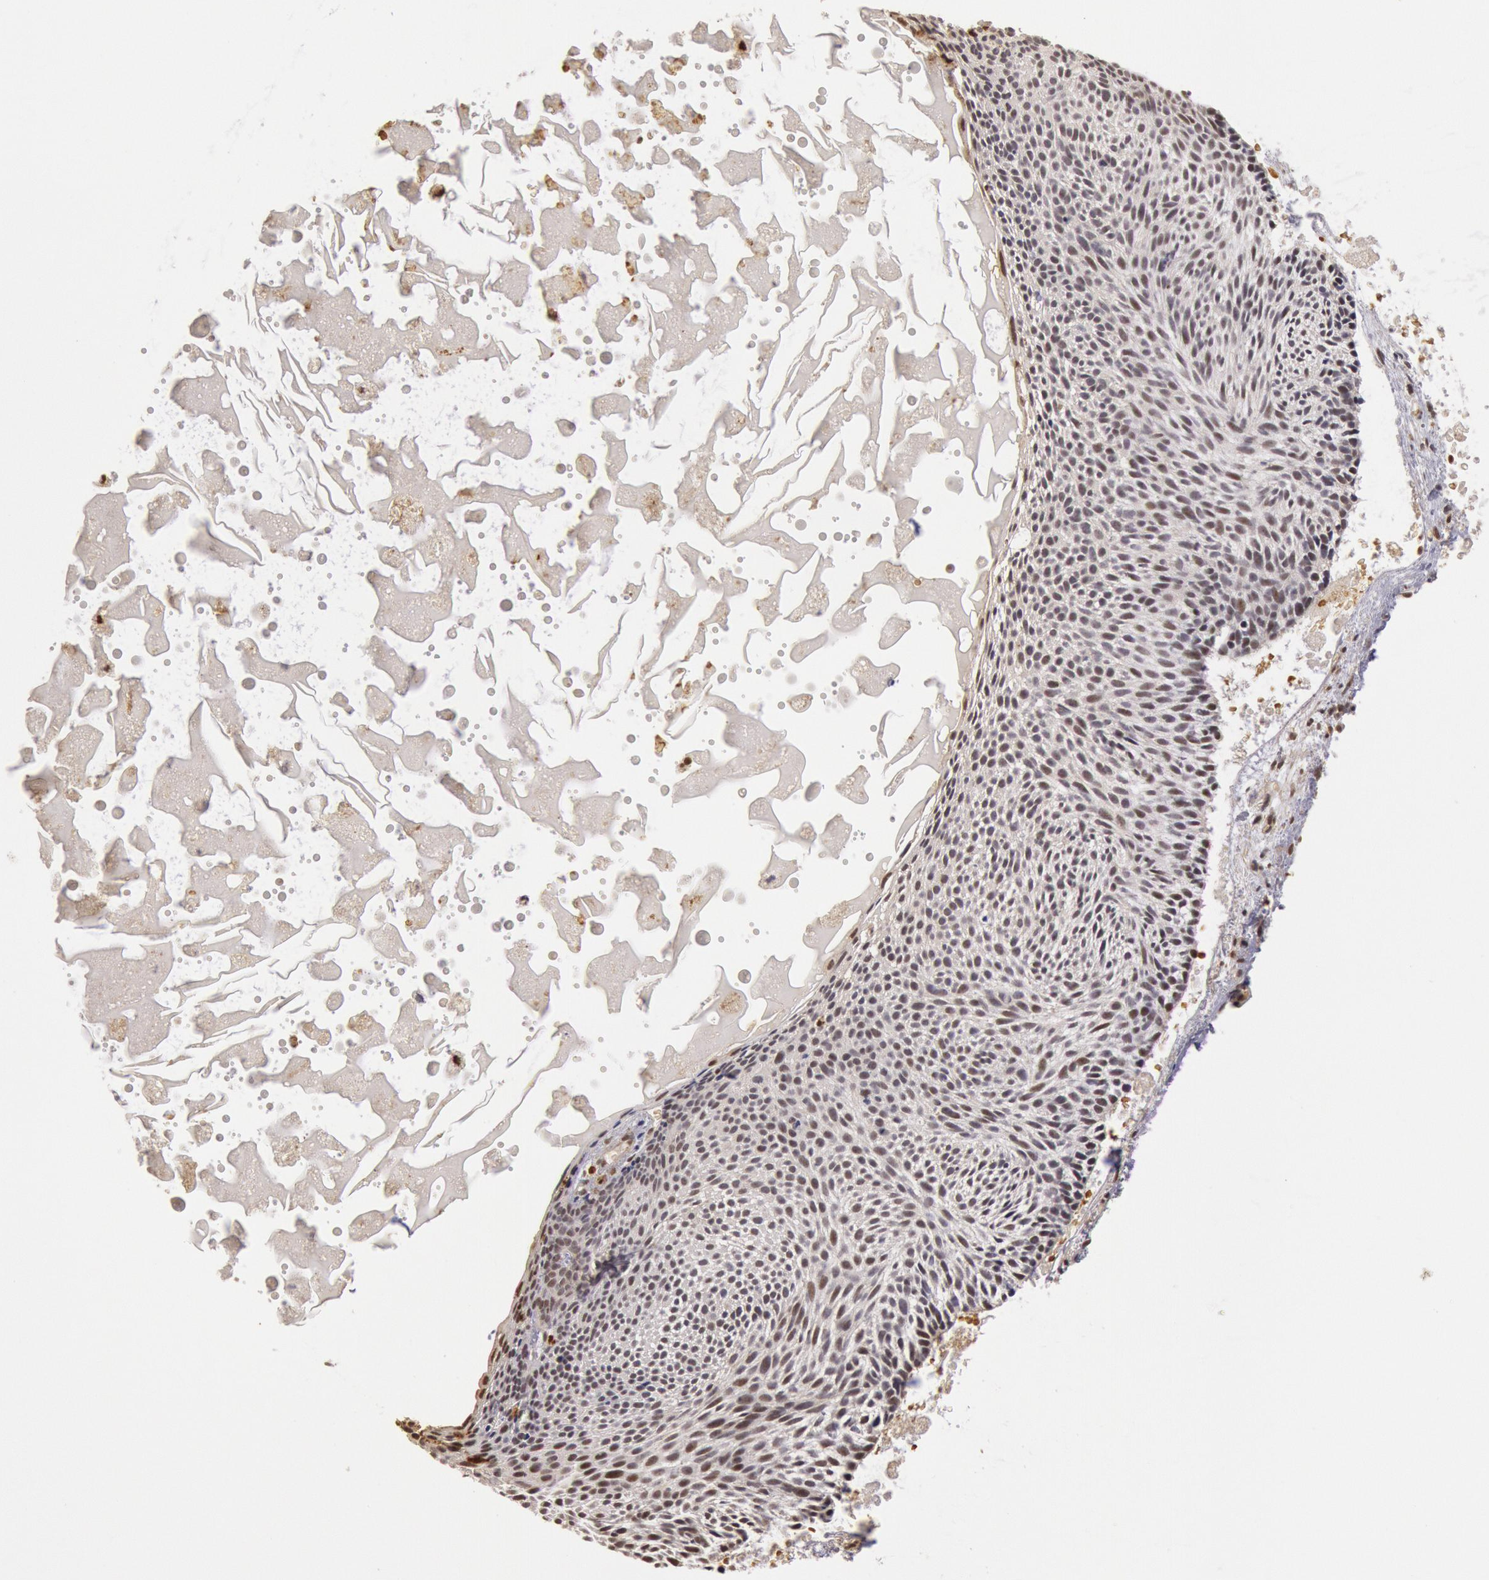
{"staining": {"intensity": "weak", "quantity": "<25%", "location": "nuclear"}, "tissue": "skin cancer", "cell_type": "Tumor cells", "image_type": "cancer", "snomed": [{"axis": "morphology", "description": "Basal cell carcinoma"}, {"axis": "topography", "description": "Skin"}], "caption": "Immunohistochemistry (IHC) photomicrograph of neoplastic tissue: skin cancer (basal cell carcinoma) stained with DAB (3,3'-diaminobenzidine) shows no significant protein staining in tumor cells.", "gene": "LIG4", "patient": {"sex": "male", "age": 84}}